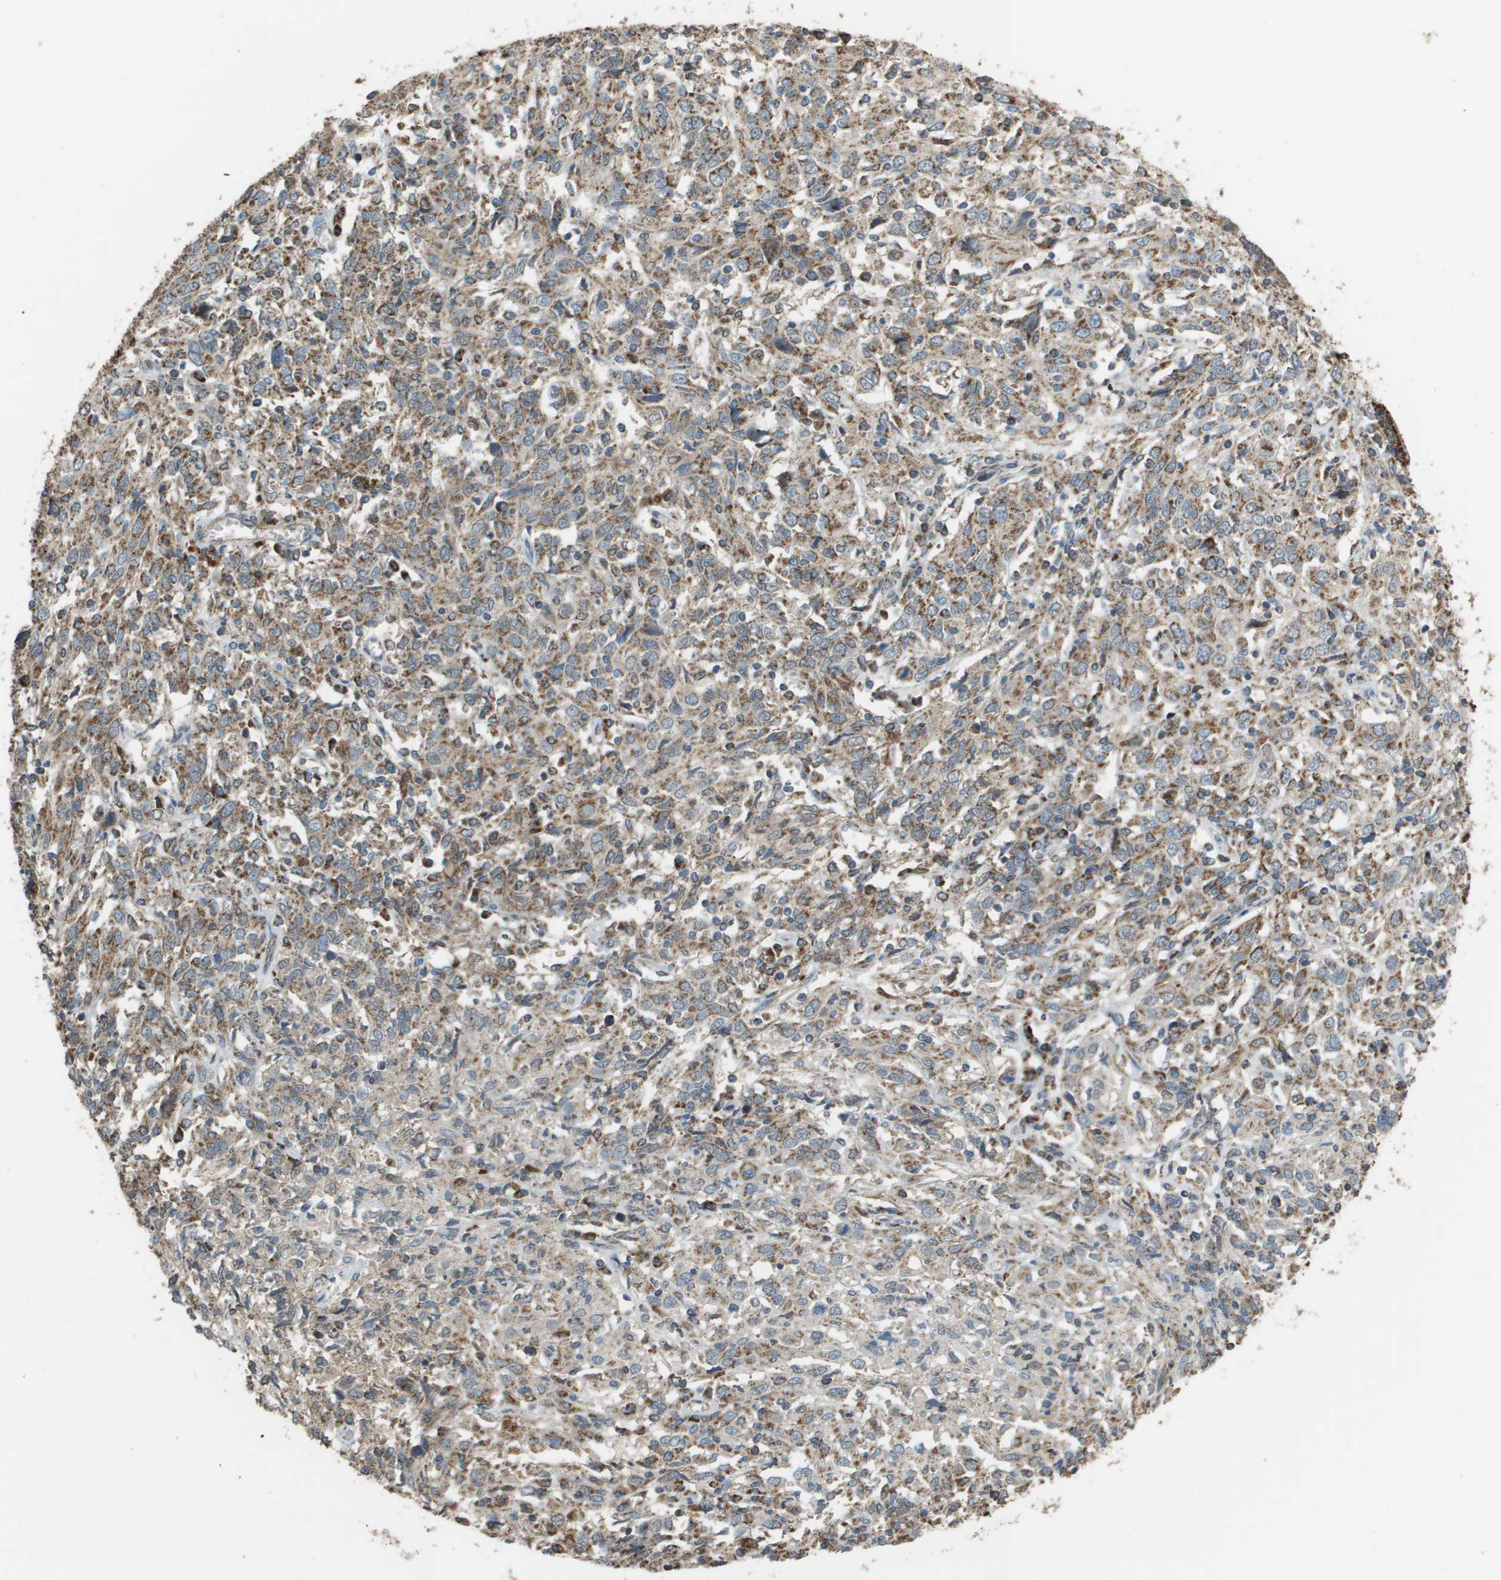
{"staining": {"intensity": "moderate", "quantity": ">75%", "location": "cytoplasmic/membranous"}, "tissue": "cervical cancer", "cell_type": "Tumor cells", "image_type": "cancer", "snomed": [{"axis": "morphology", "description": "Squamous cell carcinoma, NOS"}, {"axis": "topography", "description": "Cervix"}], "caption": "Moderate cytoplasmic/membranous expression for a protein is seen in about >75% of tumor cells of cervical squamous cell carcinoma using immunohistochemistry (IHC).", "gene": "FH", "patient": {"sex": "female", "age": 46}}